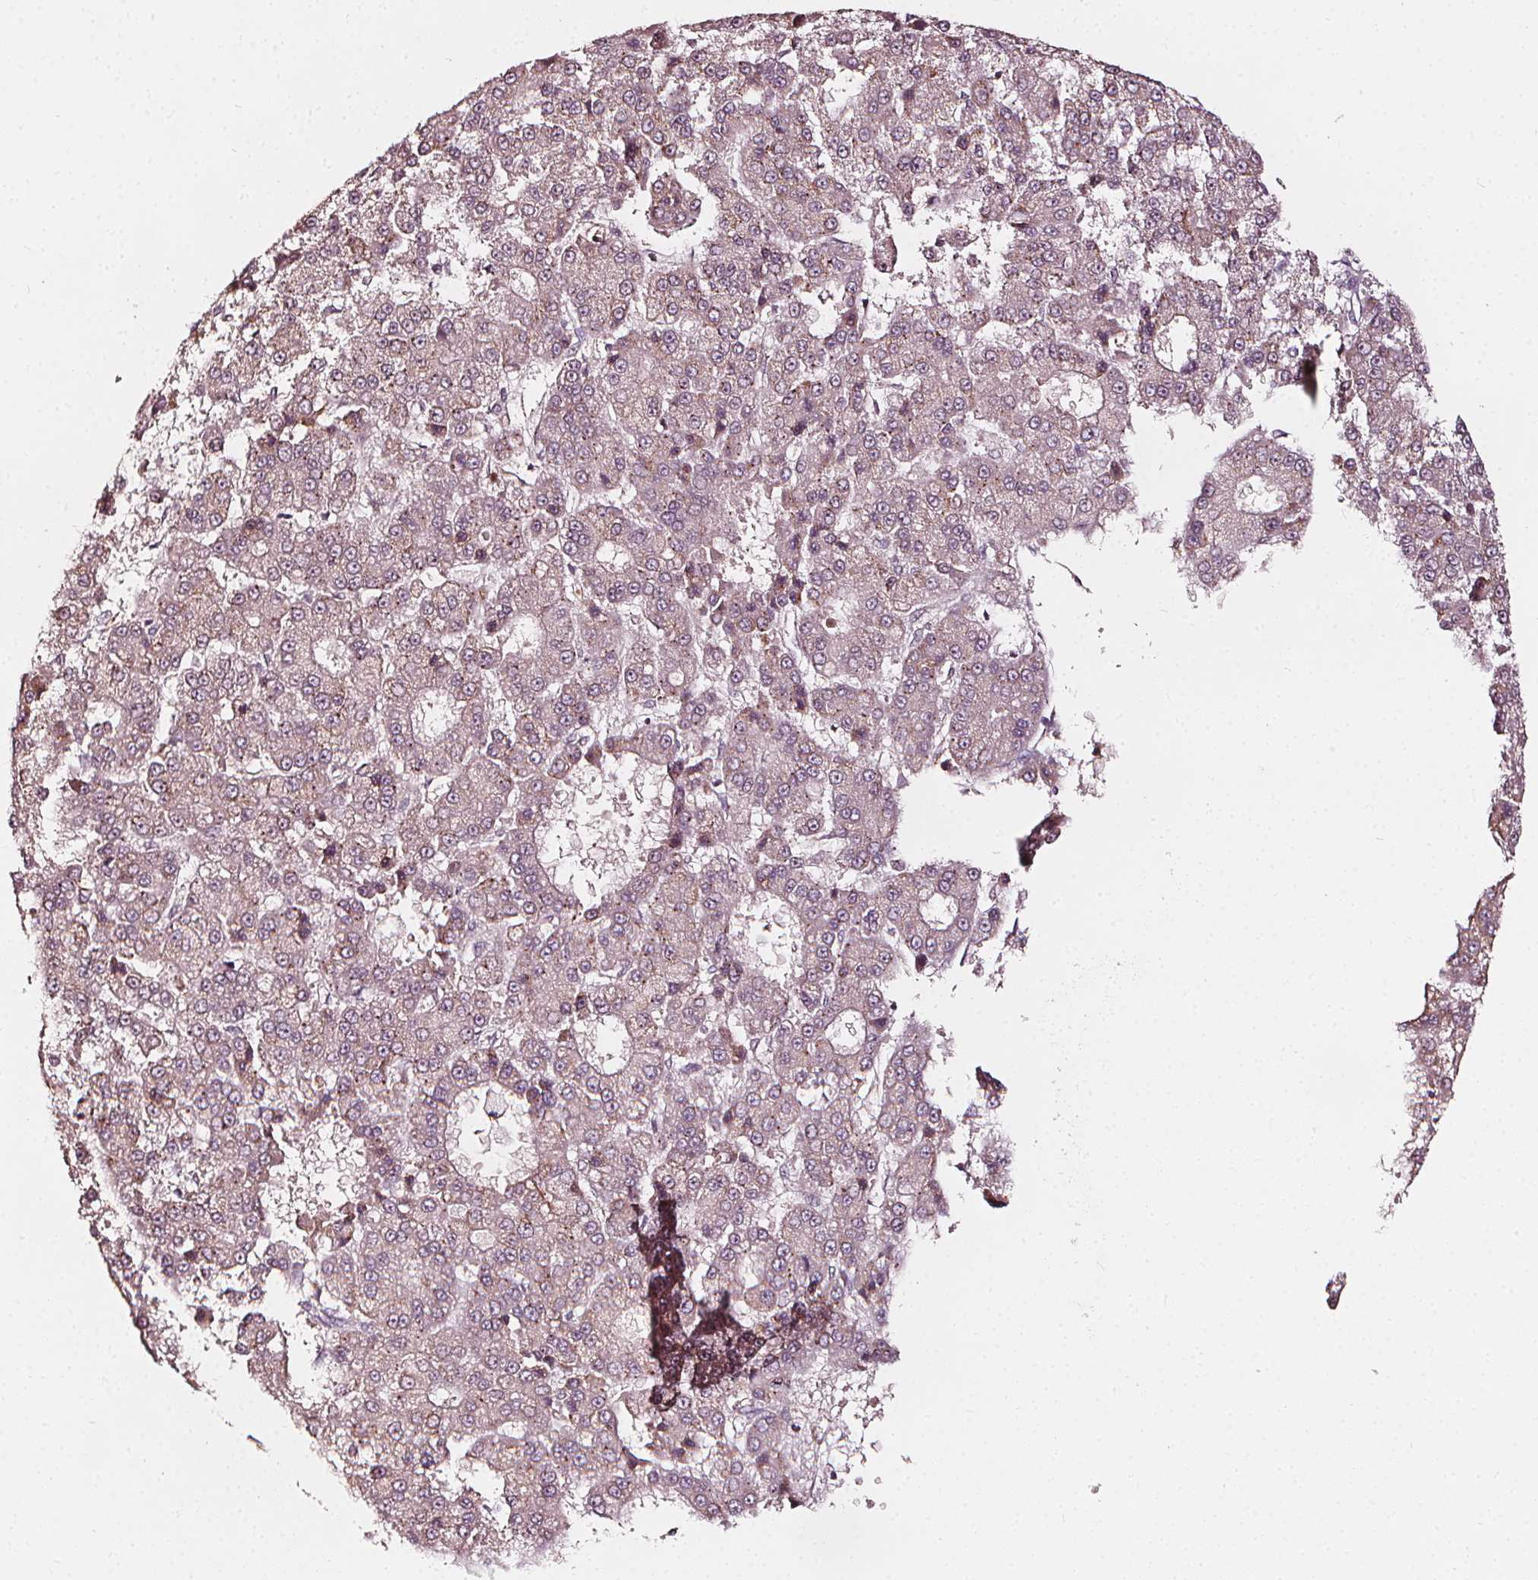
{"staining": {"intensity": "negative", "quantity": "none", "location": "none"}, "tissue": "liver cancer", "cell_type": "Tumor cells", "image_type": "cancer", "snomed": [{"axis": "morphology", "description": "Carcinoma, Hepatocellular, NOS"}, {"axis": "topography", "description": "Liver"}], "caption": "Immunohistochemistry micrograph of liver cancer (hepatocellular carcinoma) stained for a protein (brown), which shows no positivity in tumor cells.", "gene": "NPC1L1", "patient": {"sex": "male", "age": 70}}